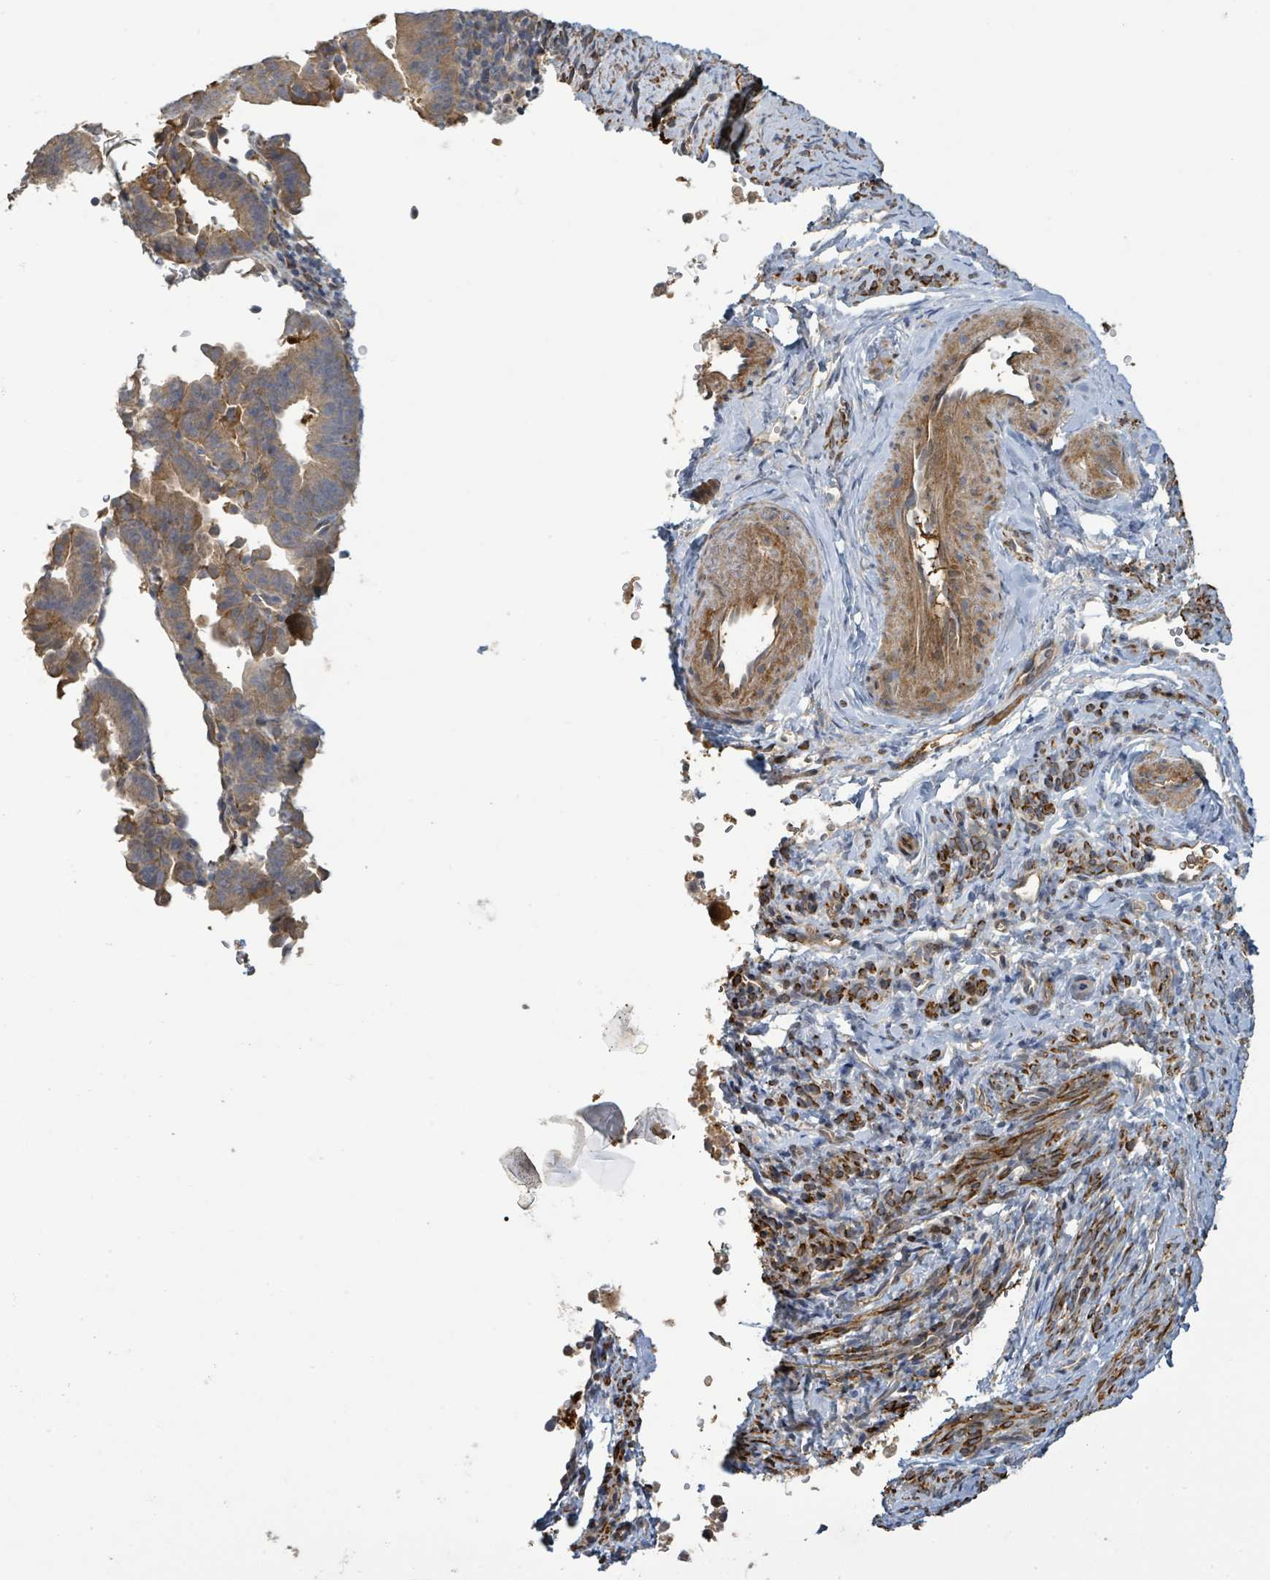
{"staining": {"intensity": "moderate", "quantity": ">75%", "location": "cytoplasmic/membranous"}, "tissue": "endometrial cancer", "cell_type": "Tumor cells", "image_type": "cancer", "snomed": [{"axis": "morphology", "description": "Adenocarcinoma, NOS"}, {"axis": "topography", "description": "Endometrium"}], "caption": "Protein expression analysis of endometrial adenocarcinoma reveals moderate cytoplasmic/membranous positivity in about >75% of tumor cells. Using DAB (3,3'-diaminobenzidine) (brown) and hematoxylin (blue) stains, captured at high magnification using brightfield microscopy.", "gene": "STARD4", "patient": {"sex": "female", "age": 70}}